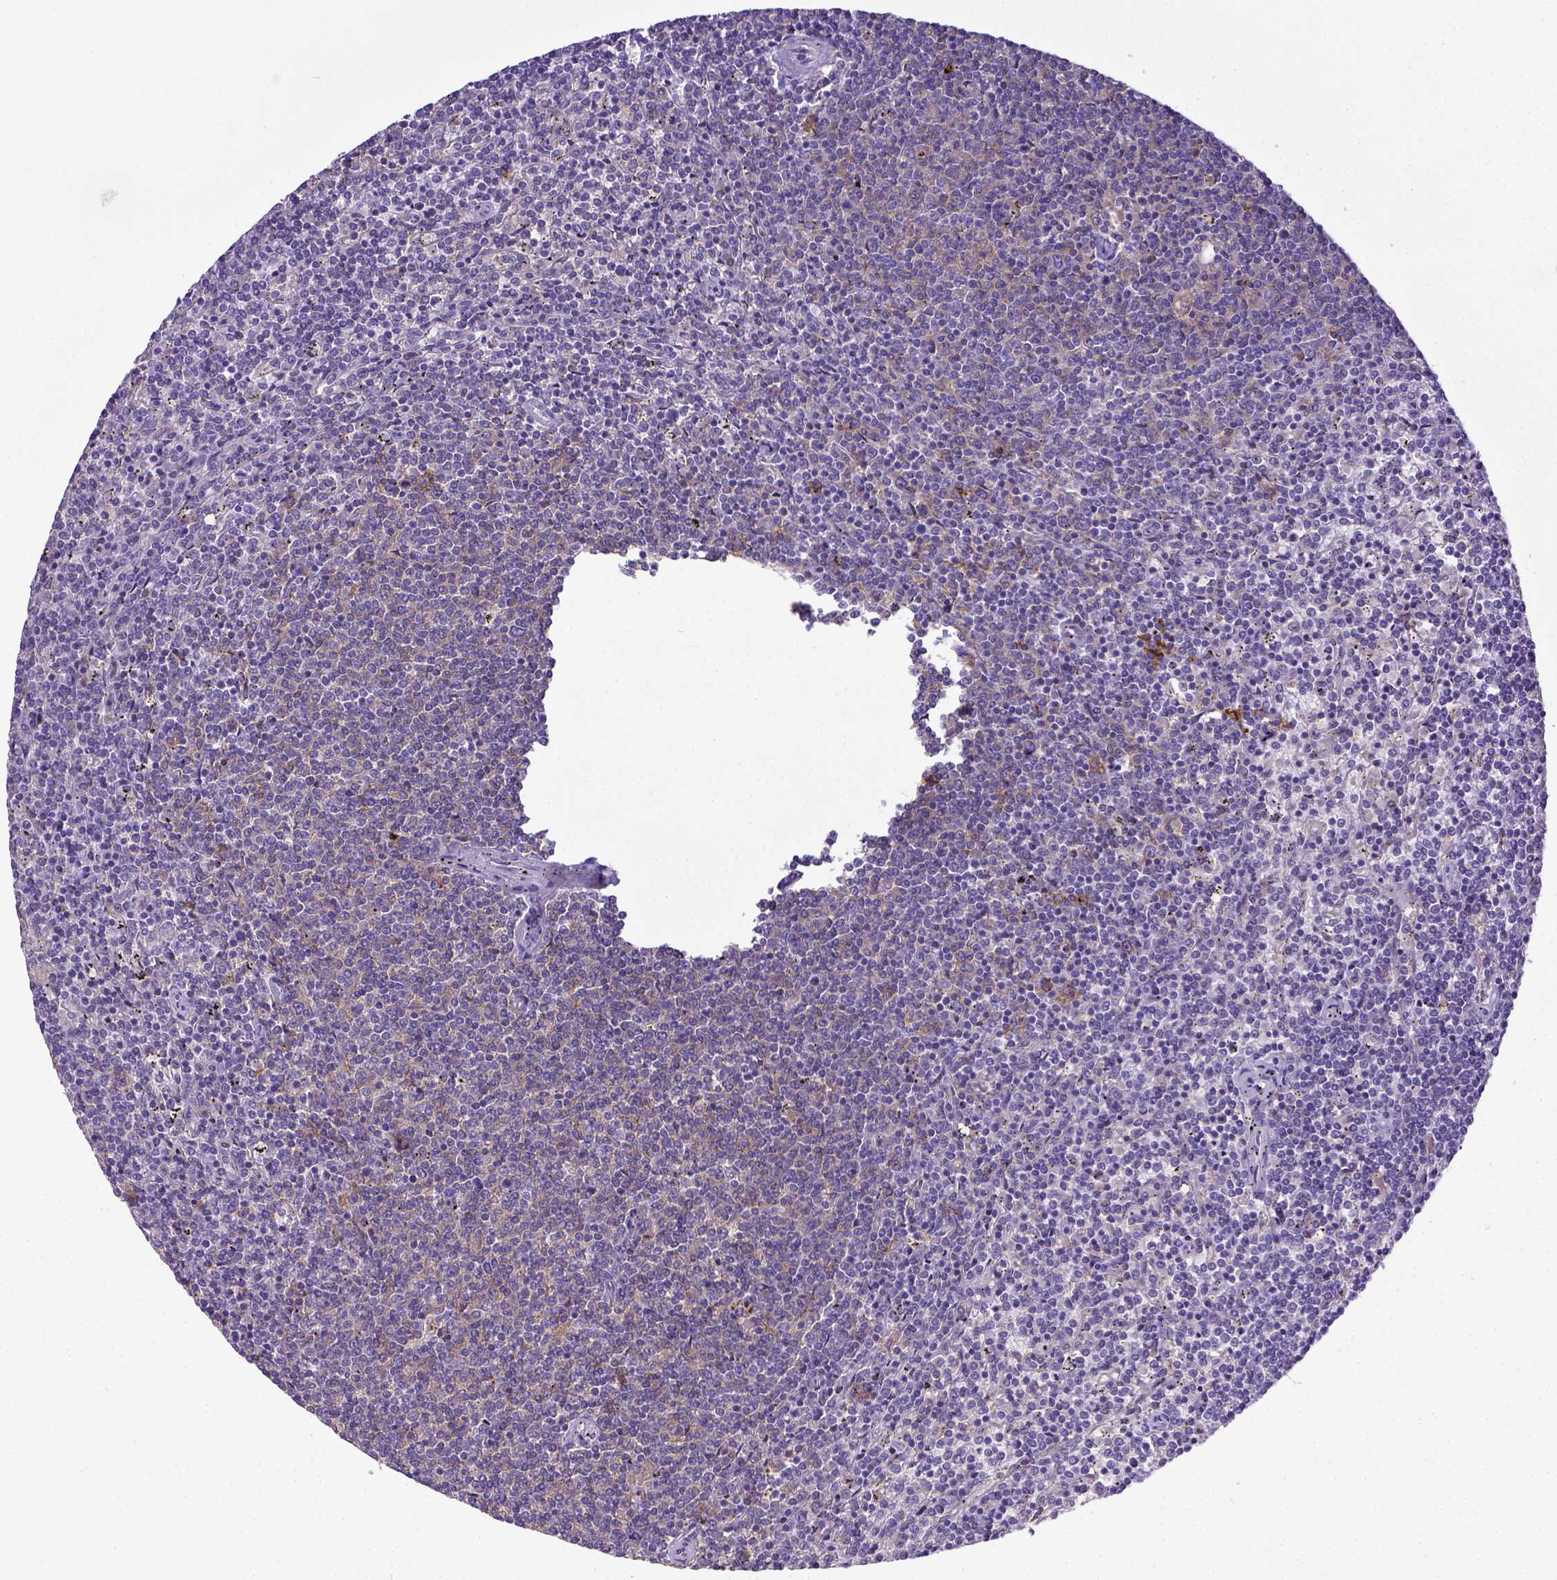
{"staining": {"intensity": "negative", "quantity": "none", "location": "none"}, "tissue": "lymphoma", "cell_type": "Tumor cells", "image_type": "cancer", "snomed": [{"axis": "morphology", "description": "Malignant lymphoma, non-Hodgkin's type, Low grade"}, {"axis": "topography", "description": "Spleen"}], "caption": "High magnification brightfield microscopy of lymphoma stained with DAB (brown) and counterstained with hematoxylin (blue): tumor cells show no significant positivity.", "gene": "CD40", "patient": {"sex": "female", "age": 50}}